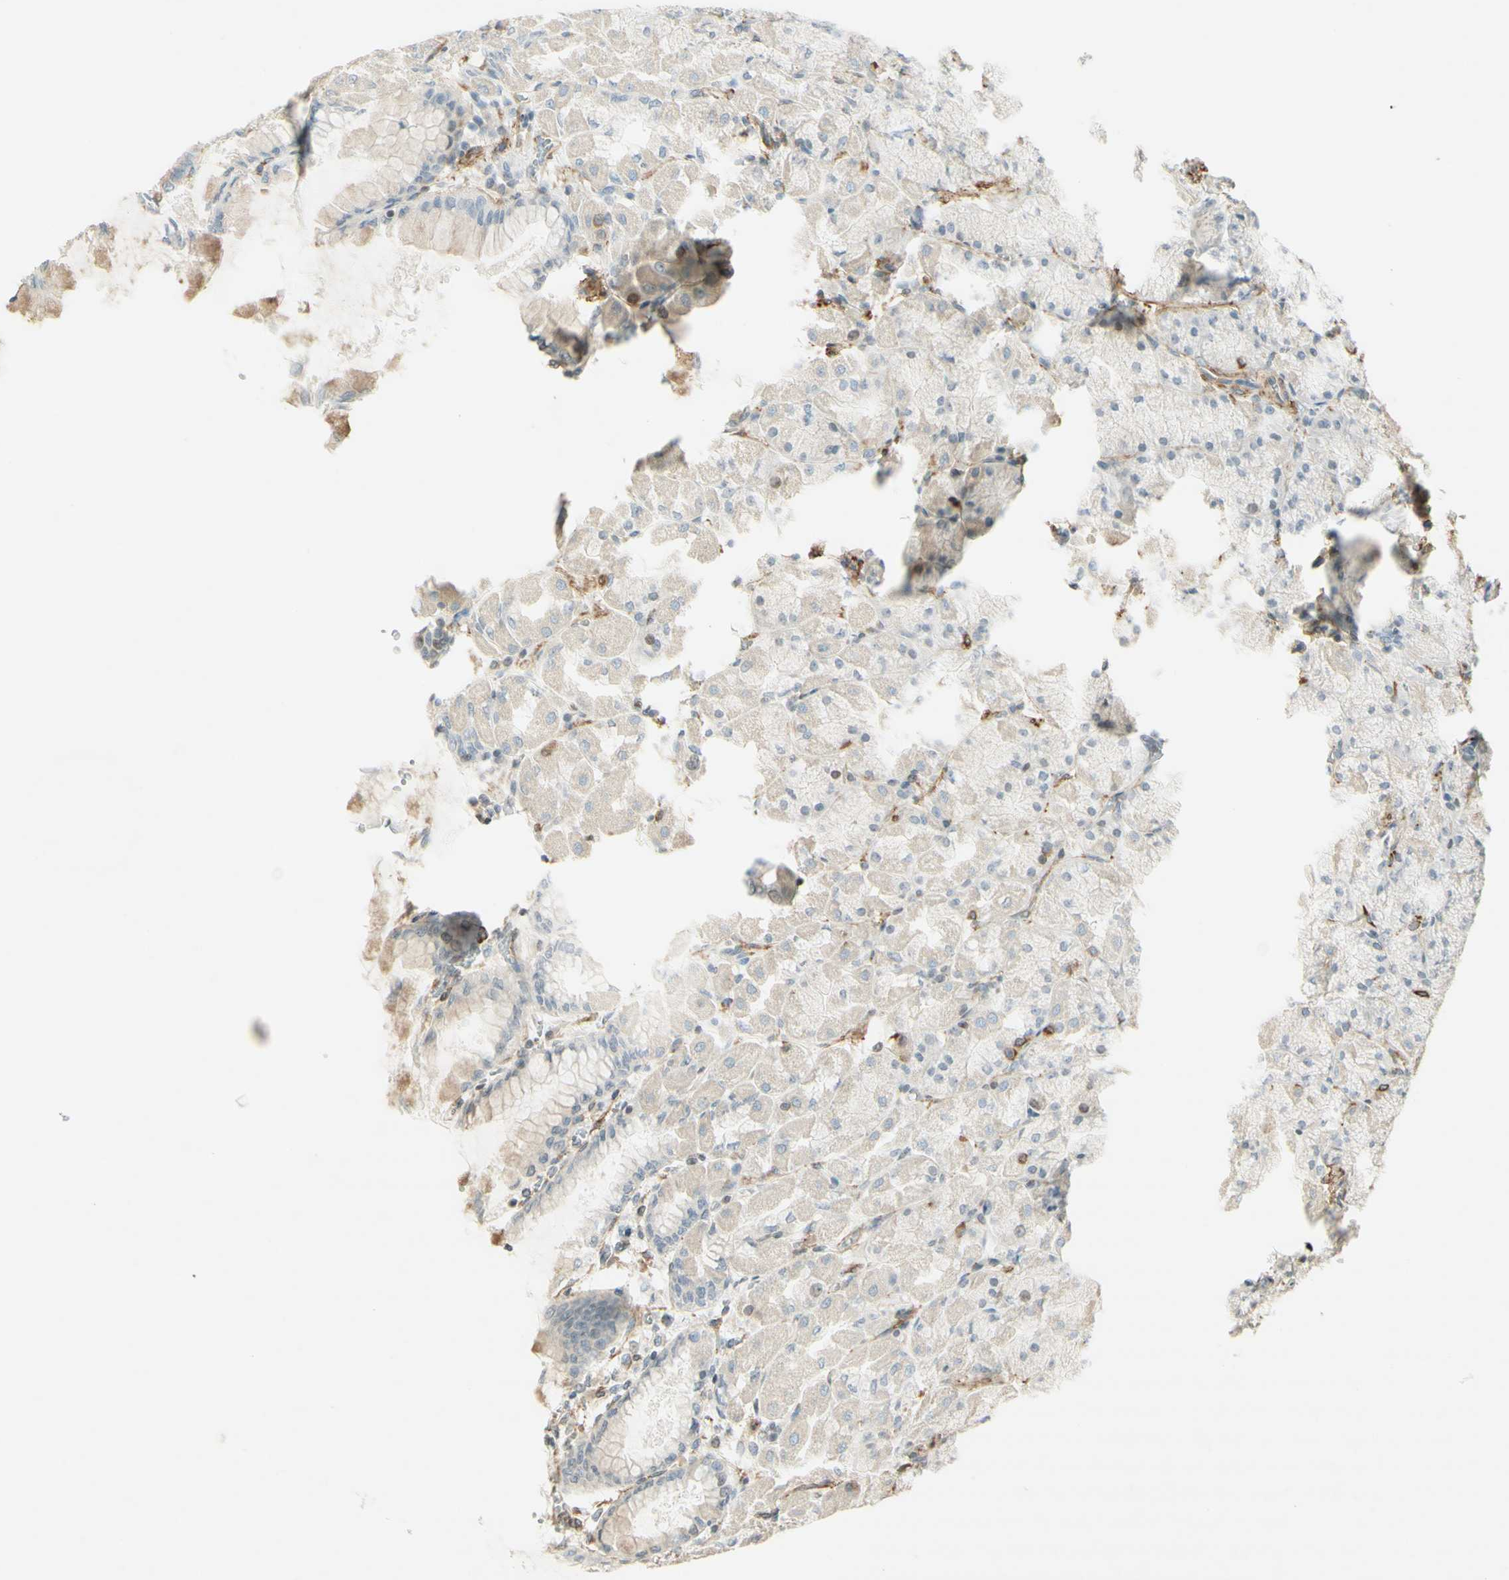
{"staining": {"intensity": "weak", "quantity": ">75%", "location": "cytoplasmic/membranous"}, "tissue": "stomach", "cell_type": "Glandular cells", "image_type": "normal", "snomed": [{"axis": "morphology", "description": "Normal tissue, NOS"}, {"axis": "topography", "description": "Stomach, upper"}], "caption": "DAB (3,3'-diaminobenzidine) immunohistochemical staining of unremarkable human stomach reveals weak cytoplasmic/membranous protein expression in approximately >75% of glandular cells.", "gene": "MAP1B", "patient": {"sex": "female", "age": 56}}